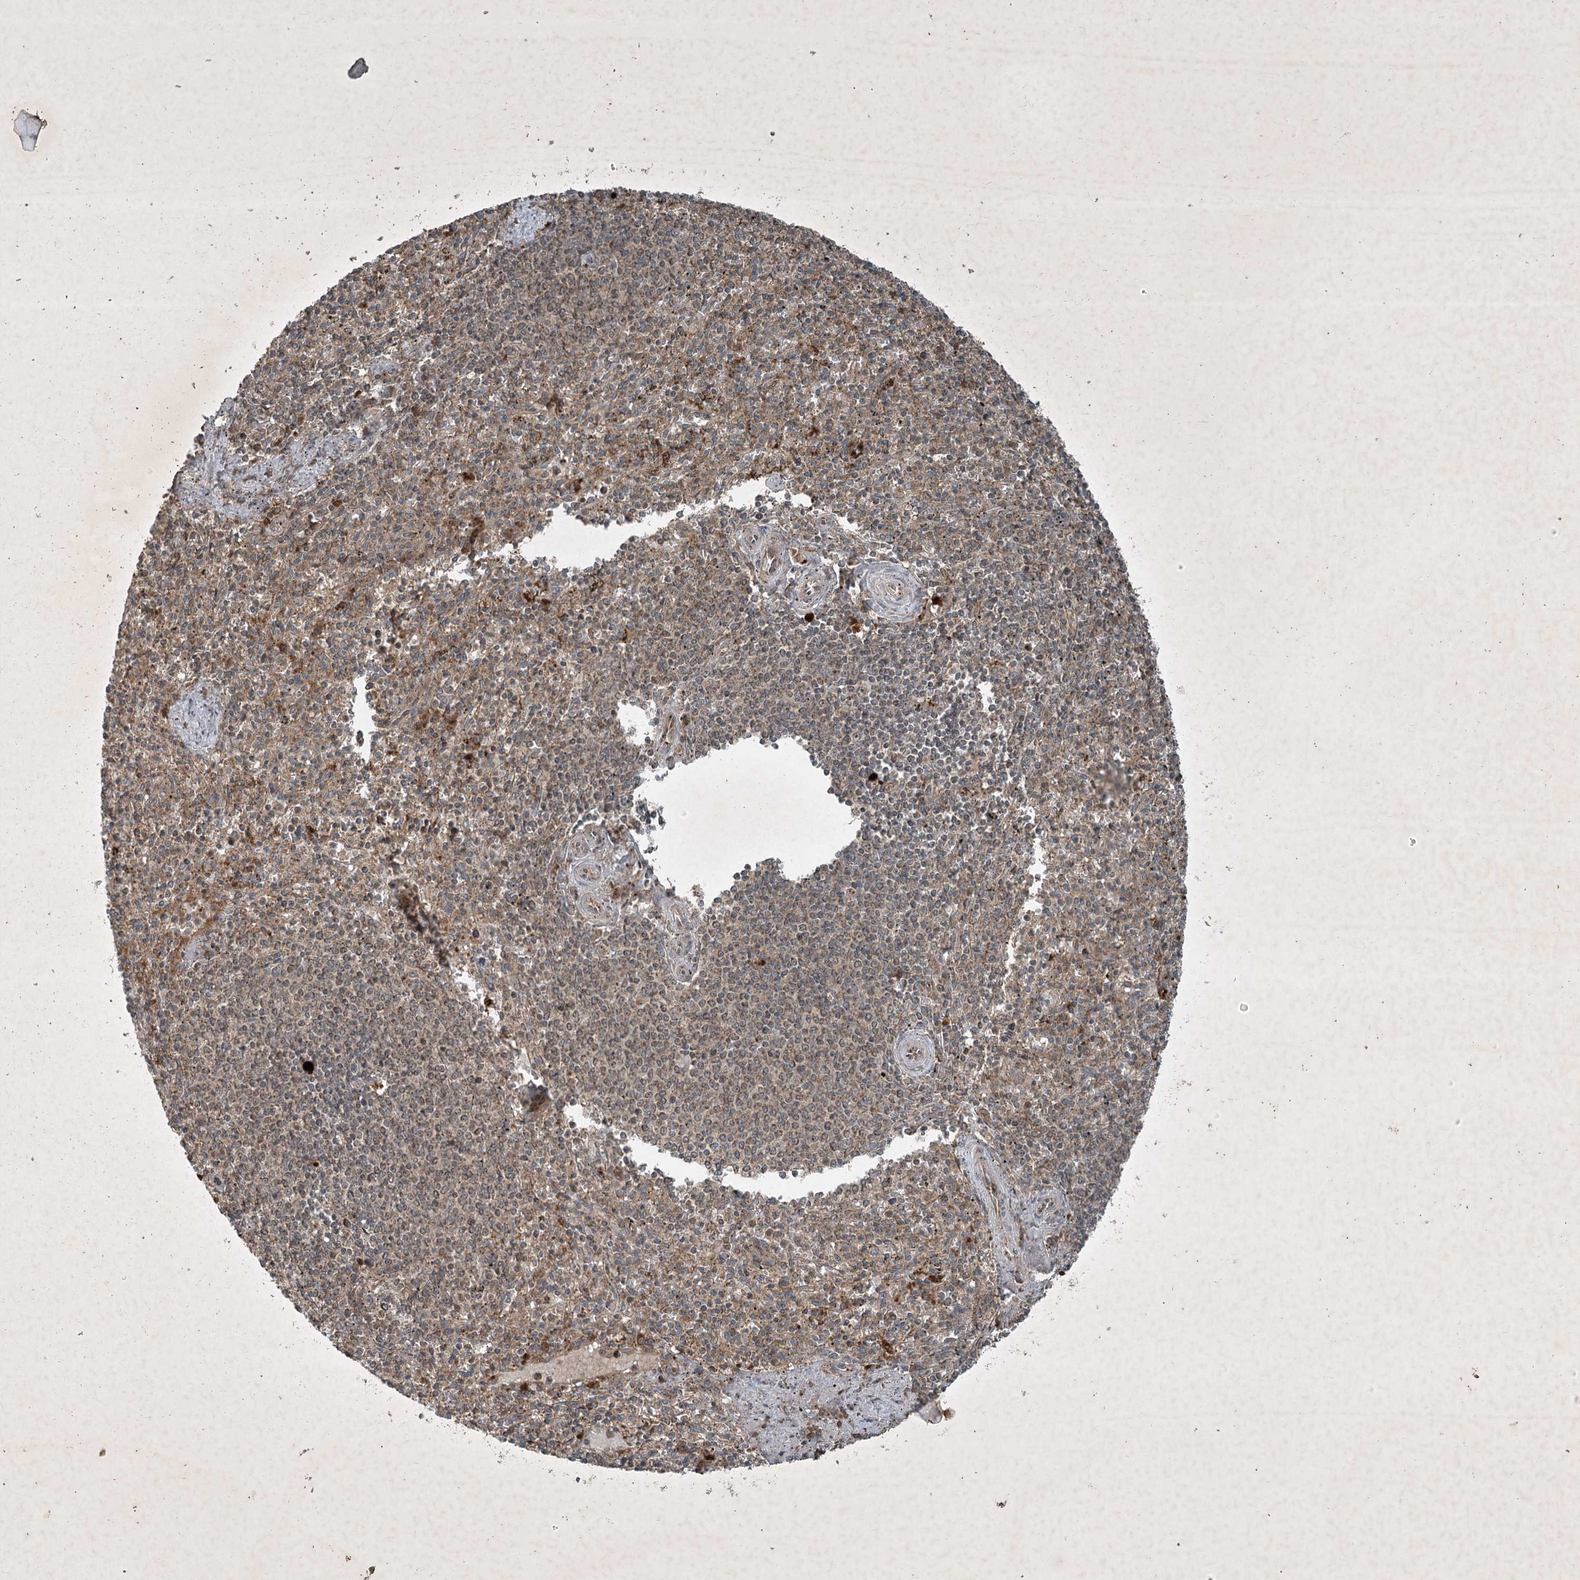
{"staining": {"intensity": "weak", "quantity": "25%-75%", "location": "cytoplasmic/membranous"}, "tissue": "spleen", "cell_type": "Cells in red pulp", "image_type": "normal", "snomed": [{"axis": "morphology", "description": "Normal tissue, NOS"}, {"axis": "topography", "description": "Spleen"}], "caption": "Cells in red pulp exhibit low levels of weak cytoplasmic/membranous positivity in about 25%-75% of cells in unremarkable spleen.", "gene": "UNC93A", "patient": {"sex": "male", "age": 72}}